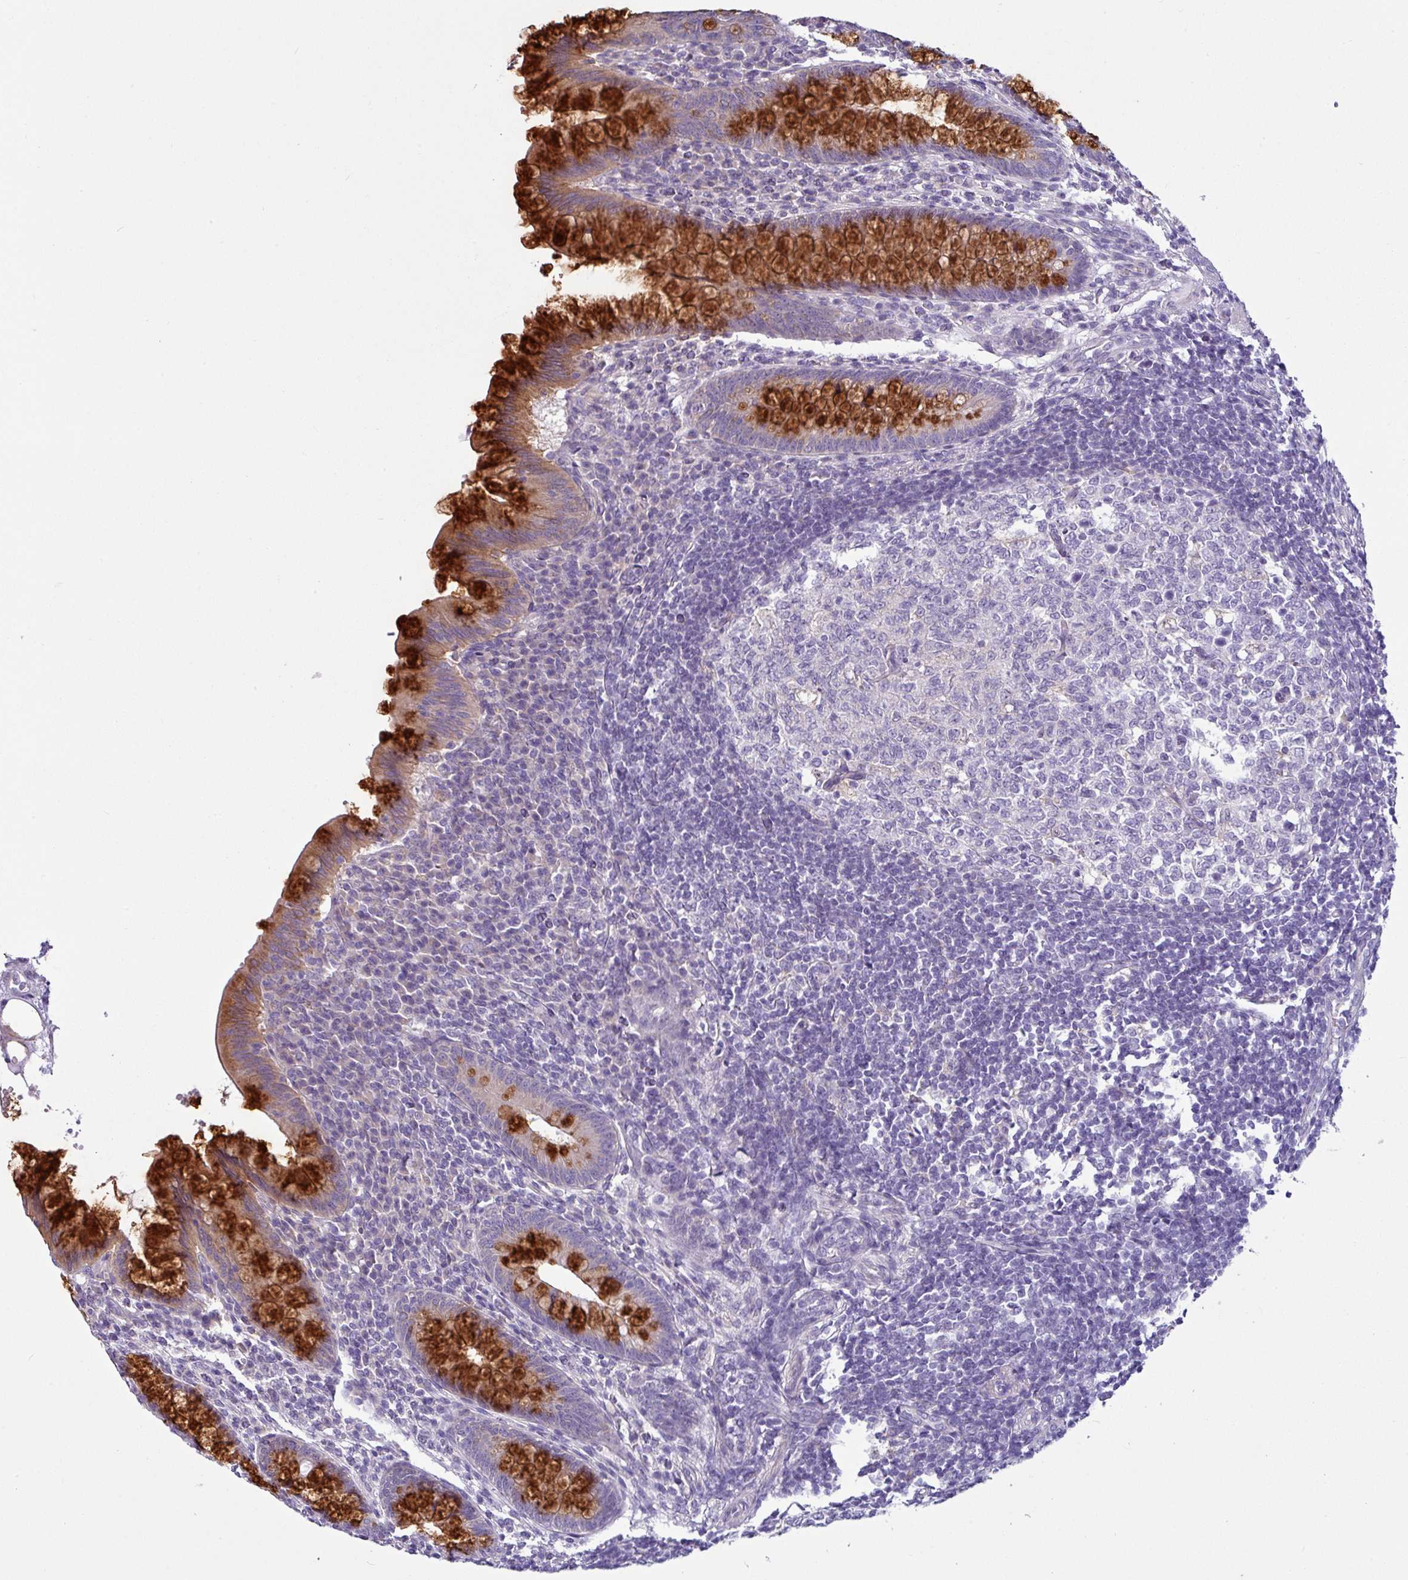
{"staining": {"intensity": "strong", "quantity": "25%-75%", "location": "cytoplasmic/membranous"}, "tissue": "appendix", "cell_type": "Glandular cells", "image_type": "normal", "snomed": [{"axis": "morphology", "description": "Normal tissue, NOS"}, {"axis": "topography", "description": "Appendix"}], "caption": "An IHC micrograph of unremarkable tissue is shown. Protein staining in brown highlights strong cytoplasmic/membranous positivity in appendix within glandular cells. (brown staining indicates protein expression, while blue staining denotes nuclei).", "gene": "TOR1AIP2", "patient": {"sex": "female", "age": 33}}